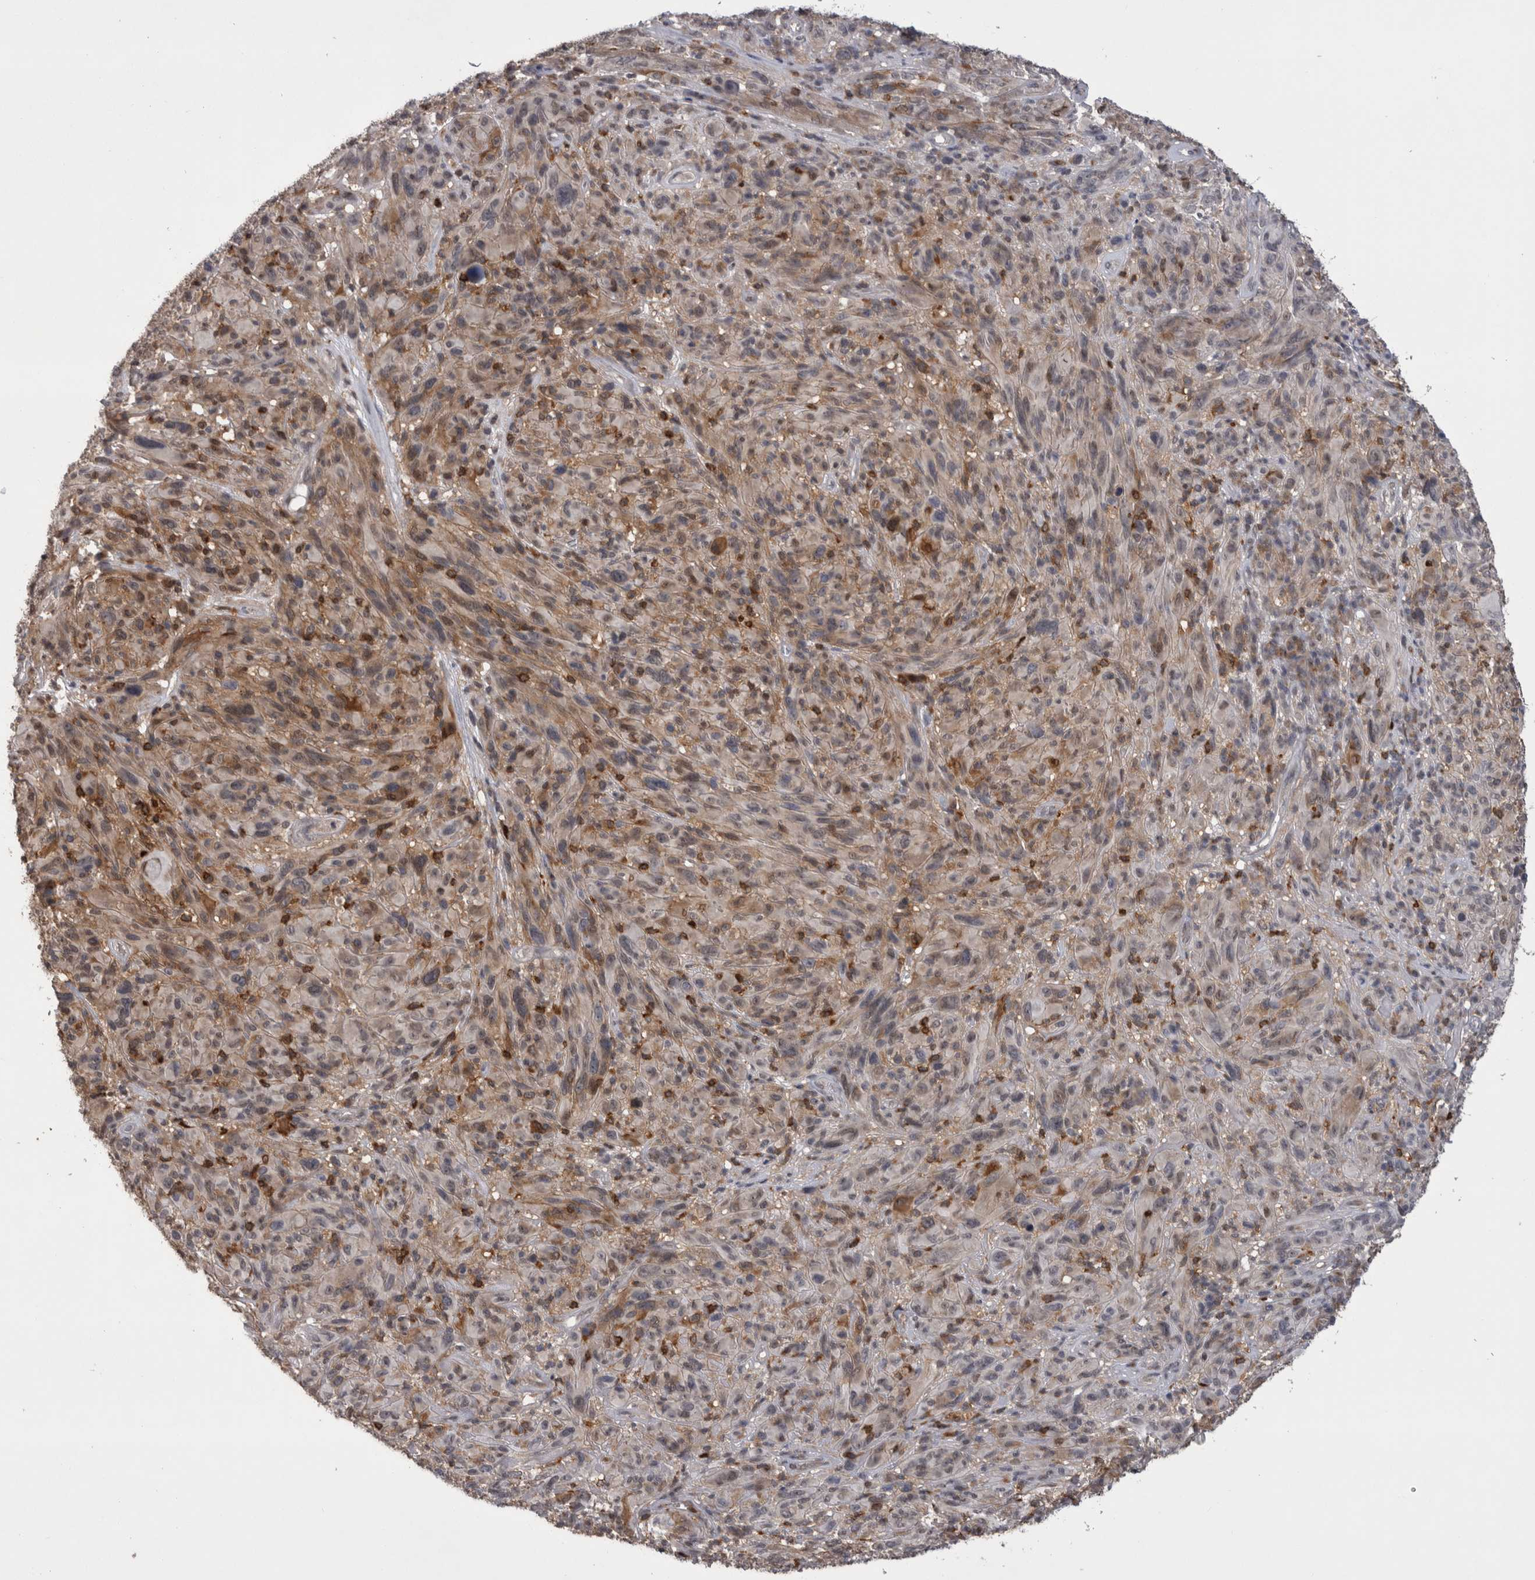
{"staining": {"intensity": "moderate", "quantity": "<25%", "location": "cytoplasmic/membranous"}, "tissue": "melanoma", "cell_type": "Tumor cells", "image_type": "cancer", "snomed": [{"axis": "morphology", "description": "Malignant melanoma, NOS"}, {"axis": "topography", "description": "Skin of head"}], "caption": "Melanoma stained with a protein marker reveals moderate staining in tumor cells.", "gene": "NFATC2", "patient": {"sex": "male", "age": 96}}